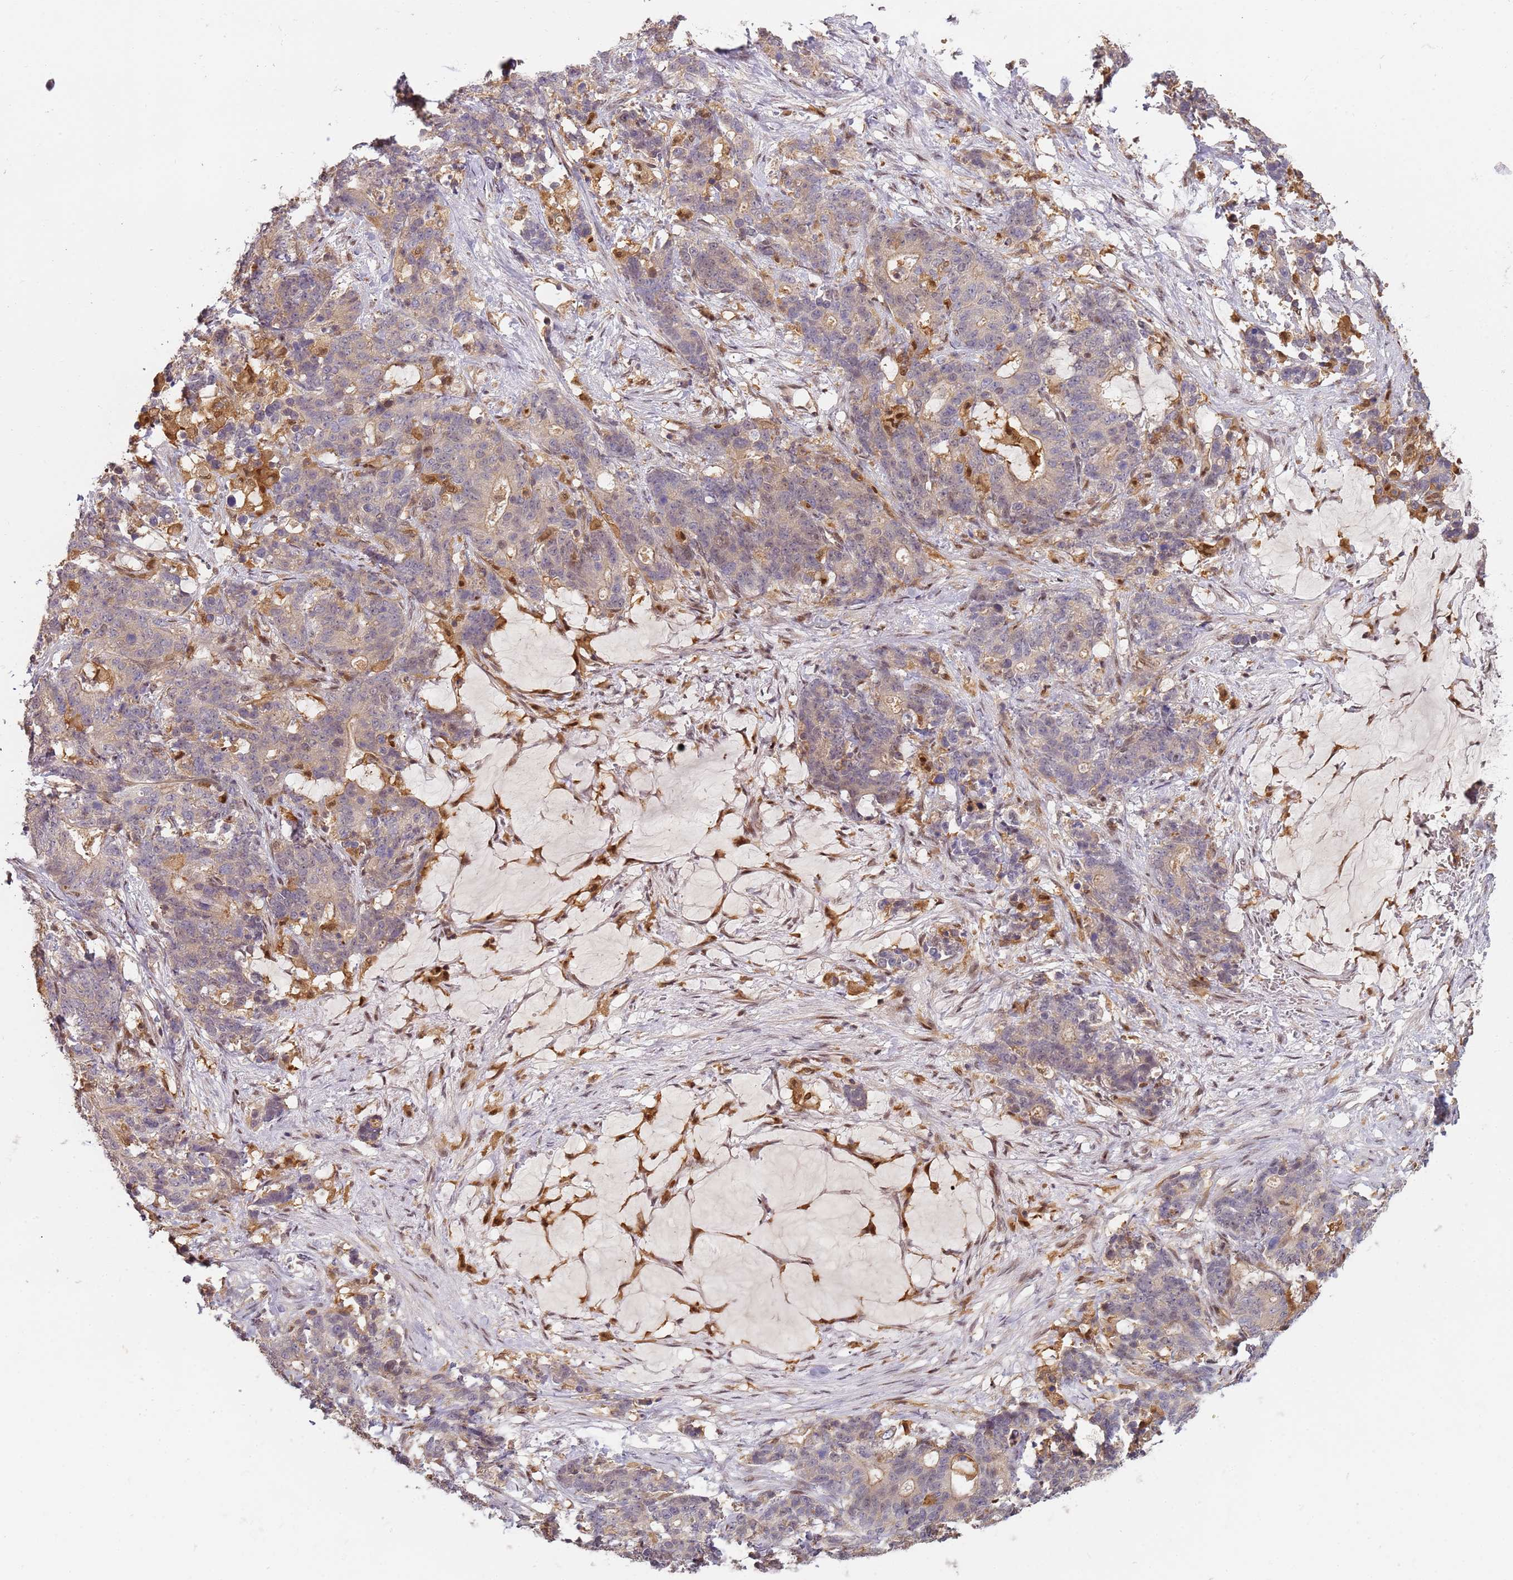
{"staining": {"intensity": "weak", "quantity": "<25%", "location": "cytoplasmic/membranous"}, "tissue": "stomach cancer", "cell_type": "Tumor cells", "image_type": "cancer", "snomed": [{"axis": "morphology", "description": "Normal tissue, NOS"}, {"axis": "morphology", "description": "Adenocarcinoma, NOS"}, {"axis": "topography", "description": "Stomach"}], "caption": "This is an immunohistochemistry (IHC) image of stomach adenocarcinoma. There is no expression in tumor cells.", "gene": "GSTO2", "patient": {"sex": "female", "age": 64}}